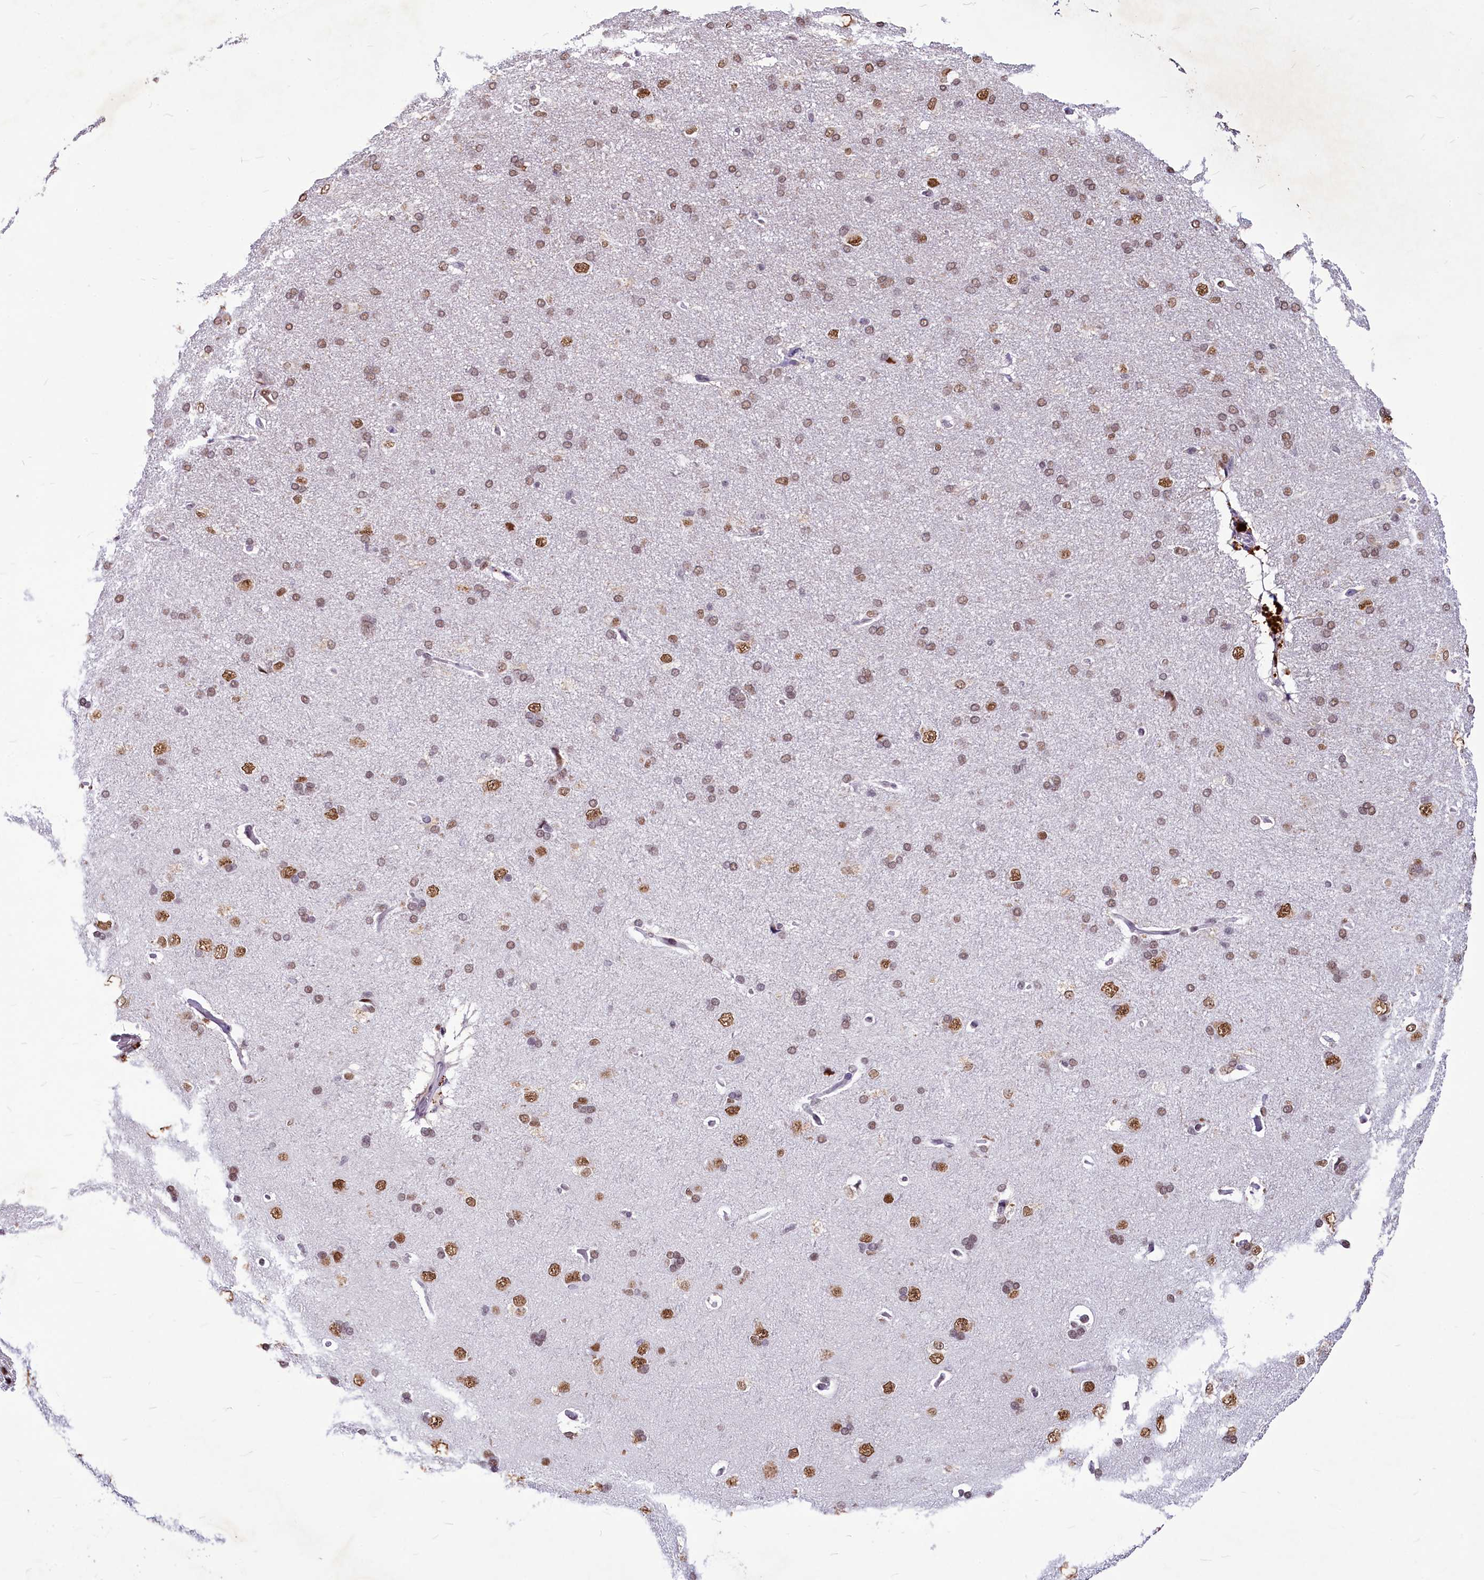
{"staining": {"intensity": "negative", "quantity": "none", "location": "none"}, "tissue": "cerebral cortex", "cell_type": "Endothelial cells", "image_type": "normal", "snomed": [{"axis": "morphology", "description": "Normal tissue, NOS"}, {"axis": "topography", "description": "Cerebral cortex"}], "caption": "An immunohistochemistry (IHC) histopathology image of normal cerebral cortex is shown. There is no staining in endothelial cells of cerebral cortex.", "gene": "PARPBP", "patient": {"sex": "male", "age": 62}}